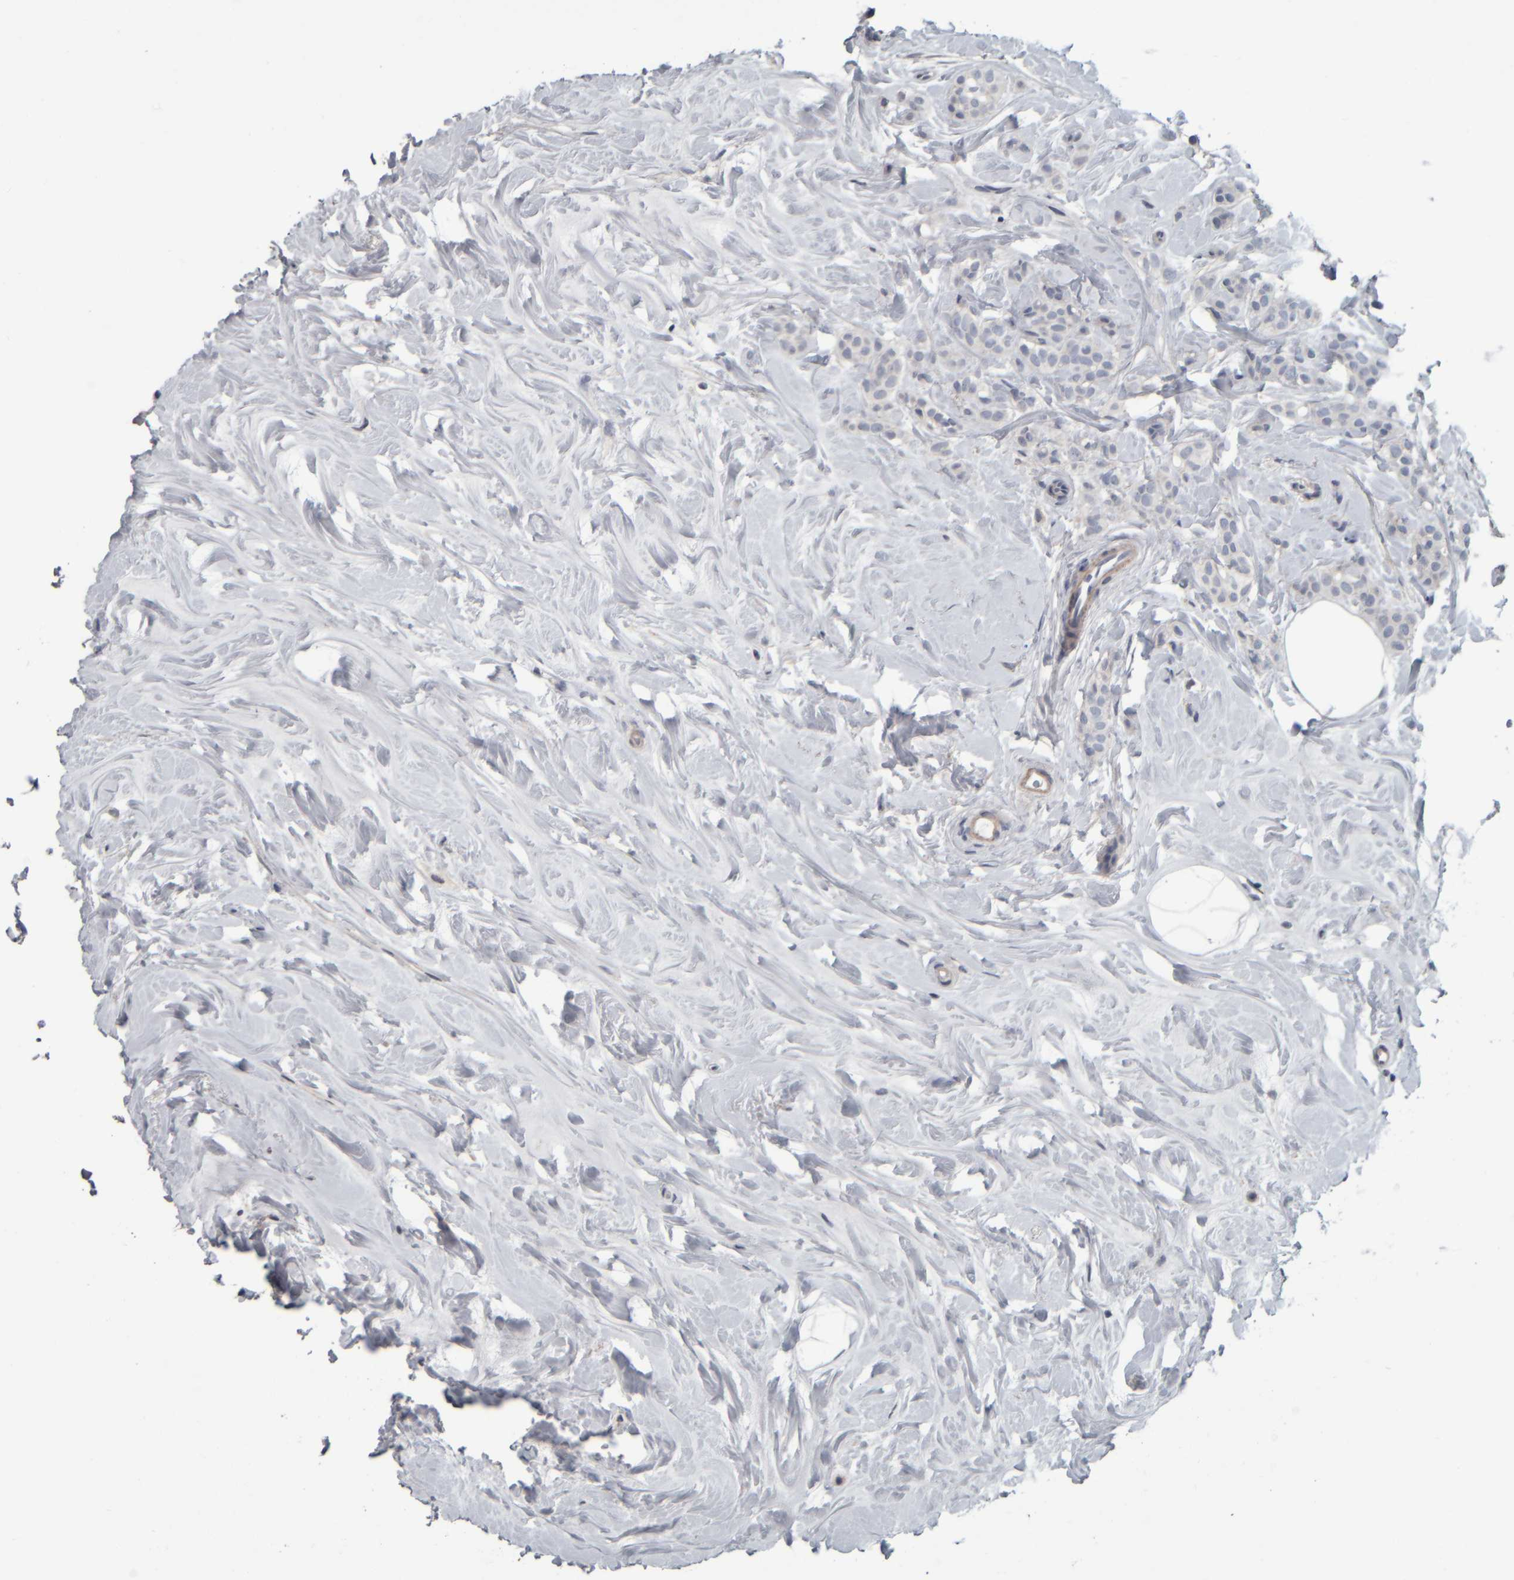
{"staining": {"intensity": "negative", "quantity": "none", "location": "none"}, "tissue": "breast cancer", "cell_type": "Tumor cells", "image_type": "cancer", "snomed": [{"axis": "morphology", "description": "Lobular carcinoma, in situ"}, {"axis": "morphology", "description": "Lobular carcinoma"}, {"axis": "topography", "description": "Breast"}], "caption": "This is an immunohistochemistry (IHC) photomicrograph of breast lobular carcinoma in situ. There is no staining in tumor cells.", "gene": "CAVIN4", "patient": {"sex": "female", "age": 41}}